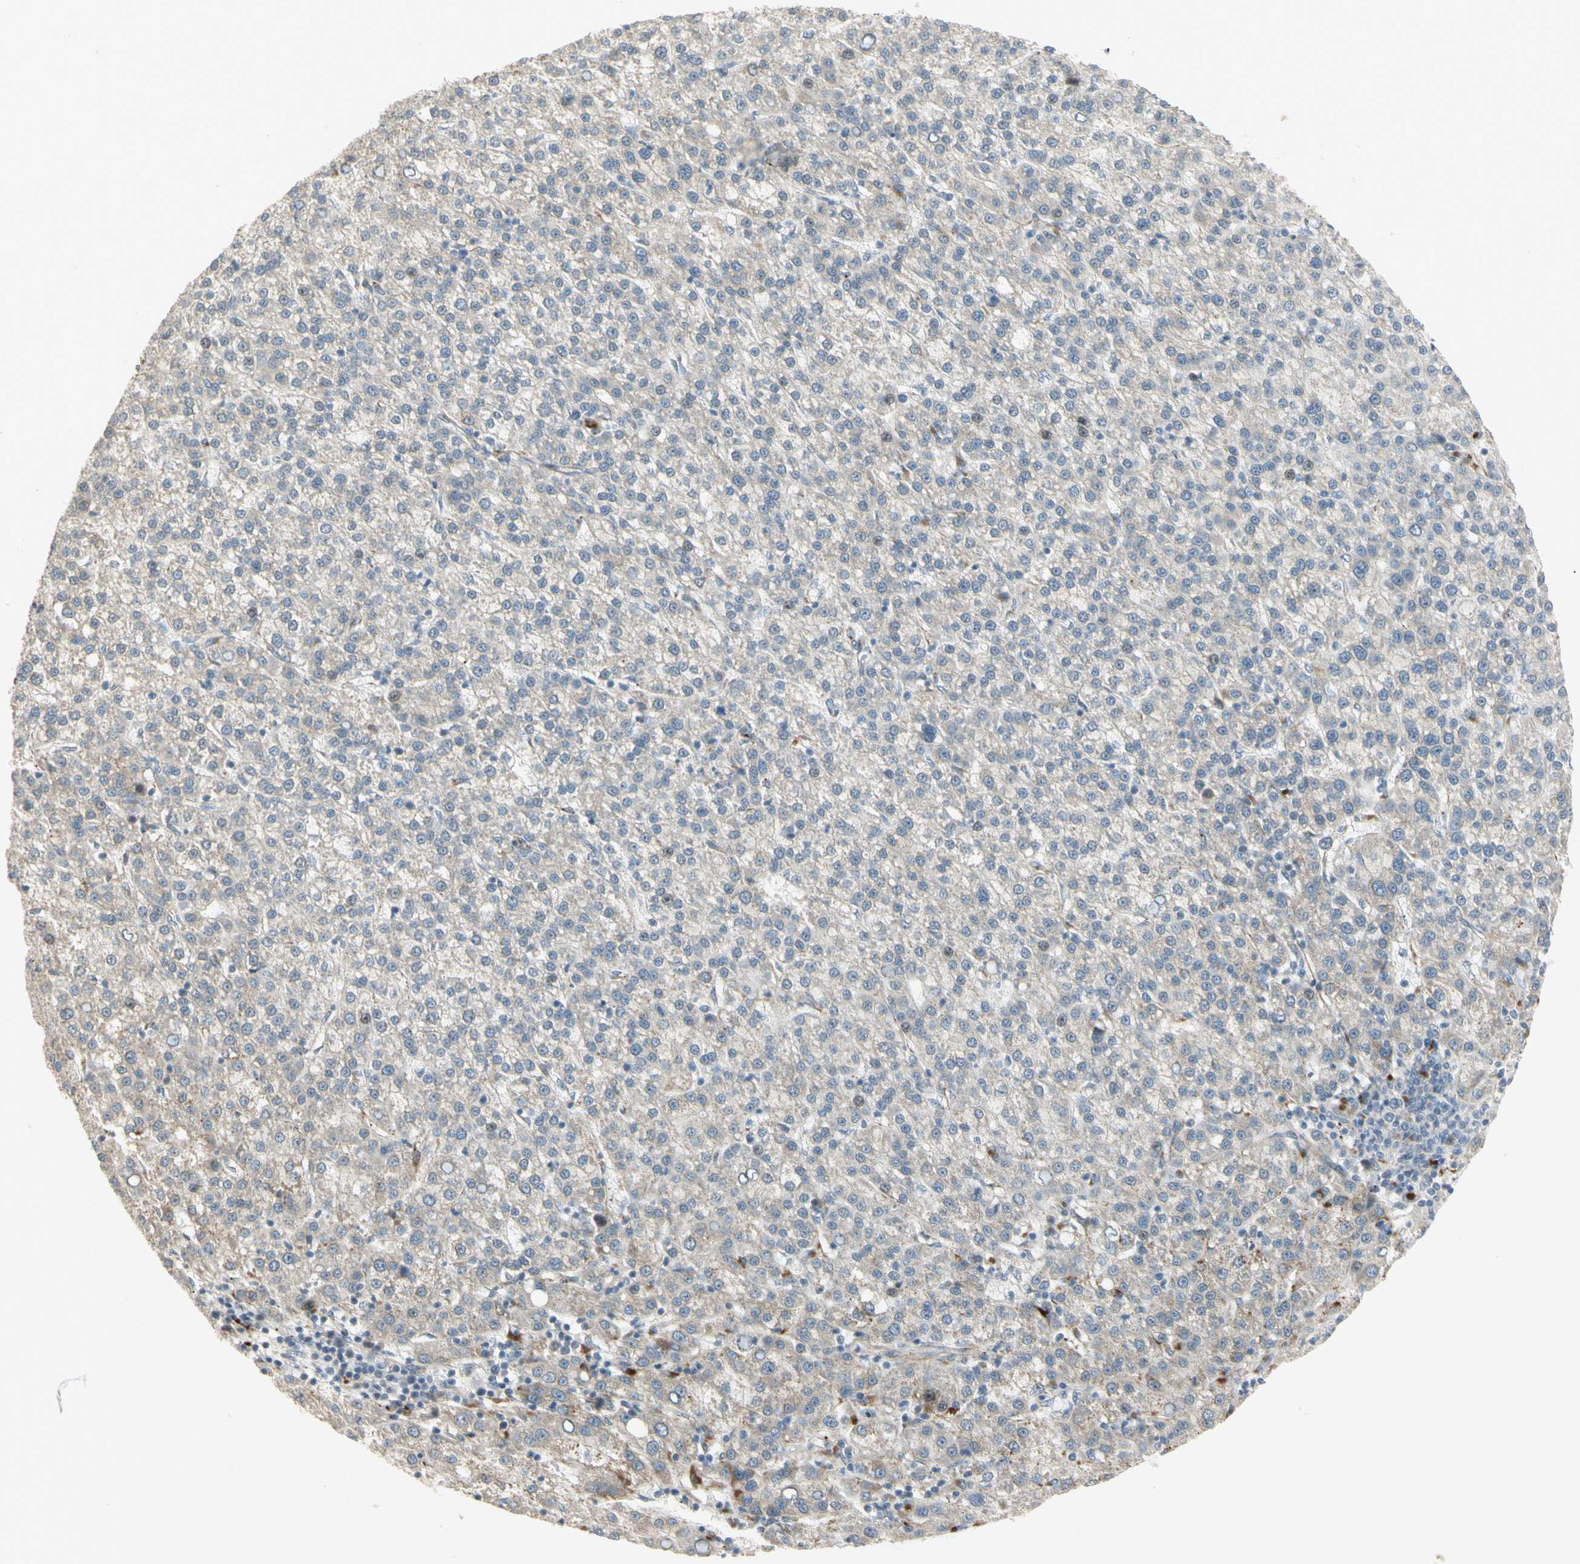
{"staining": {"intensity": "weak", "quantity": "<25%", "location": "cytoplasmic/membranous"}, "tissue": "liver cancer", "cell_type": "Tumor cells", "image_type": "cancer", "snomed": [{"axis": "morphology", "description": "Carcinoma, Hepatocellular, NOS"}, {"axis": "topography", "description": "Liver"}], "caption": "Immunohistochemistry (IHC) histopathology image of human hepatocellular carcinoma (liver) stained for a protein (brown), which reveals no expression in tumor cells.", "gene": "NDFIP1", "patient": {"sex": "female", "age": 58}}